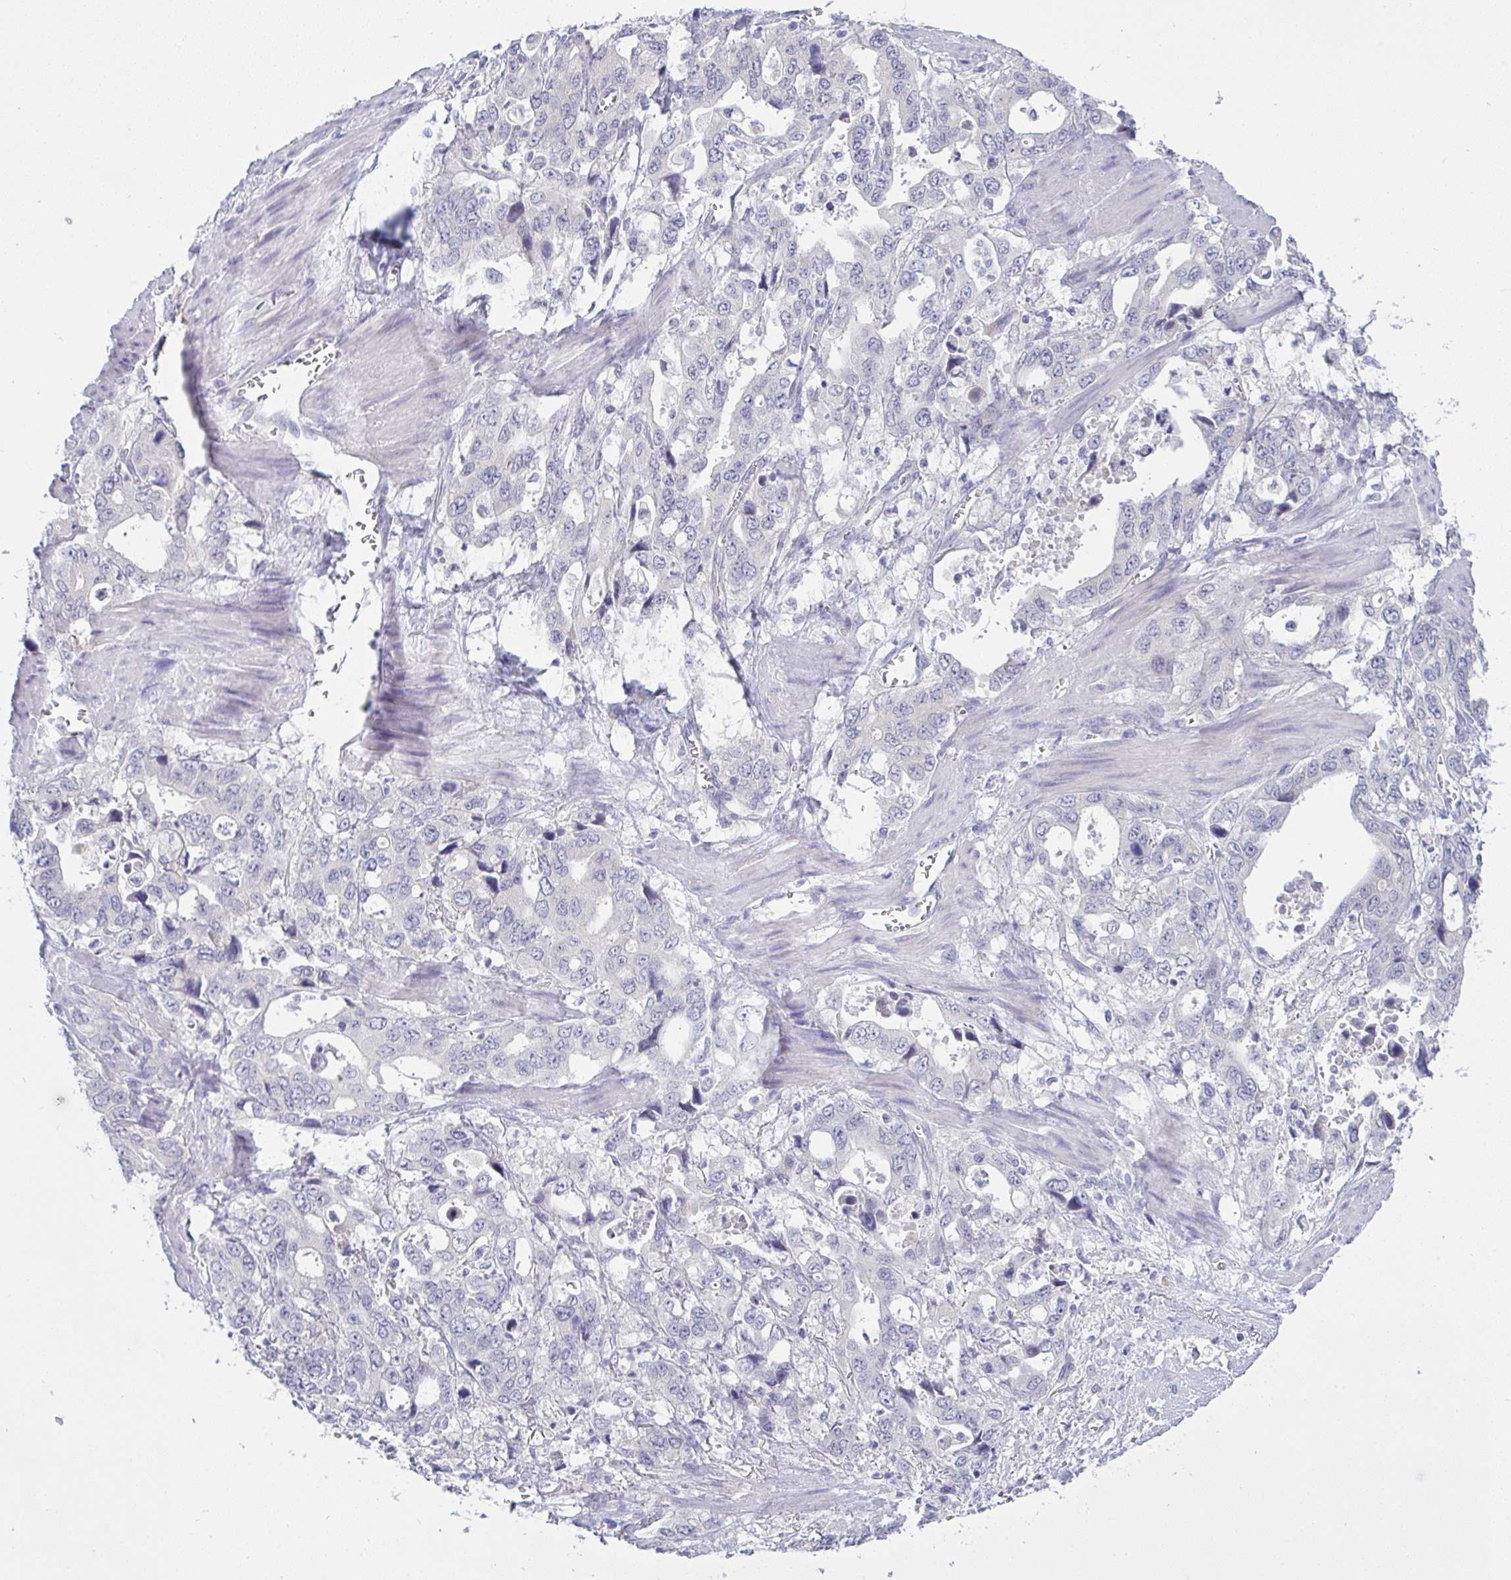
{"staining": {"intensity": "negative", "quantity": "none", "location": "none"}, "tissue": "stomach cancer", "cell_type": "Tumor cells", "image_type": "cancer", "snomed": [{"axis": "morphology", "description": "Adenocarcinoma, NOS"}, {"axis": "topography", "description": "Stomach, upper"}], "caption": "High magnification brightfield microscopy of adenocarcinoma (stomach) stained with DAB (3,3'-diaminobenzidine) (brown) and counterstained with hematoxylin (blue): tumor cells show no significant expression.", "gene": "TMEM41A", "patient": {"sex": "male", "age": 74}}